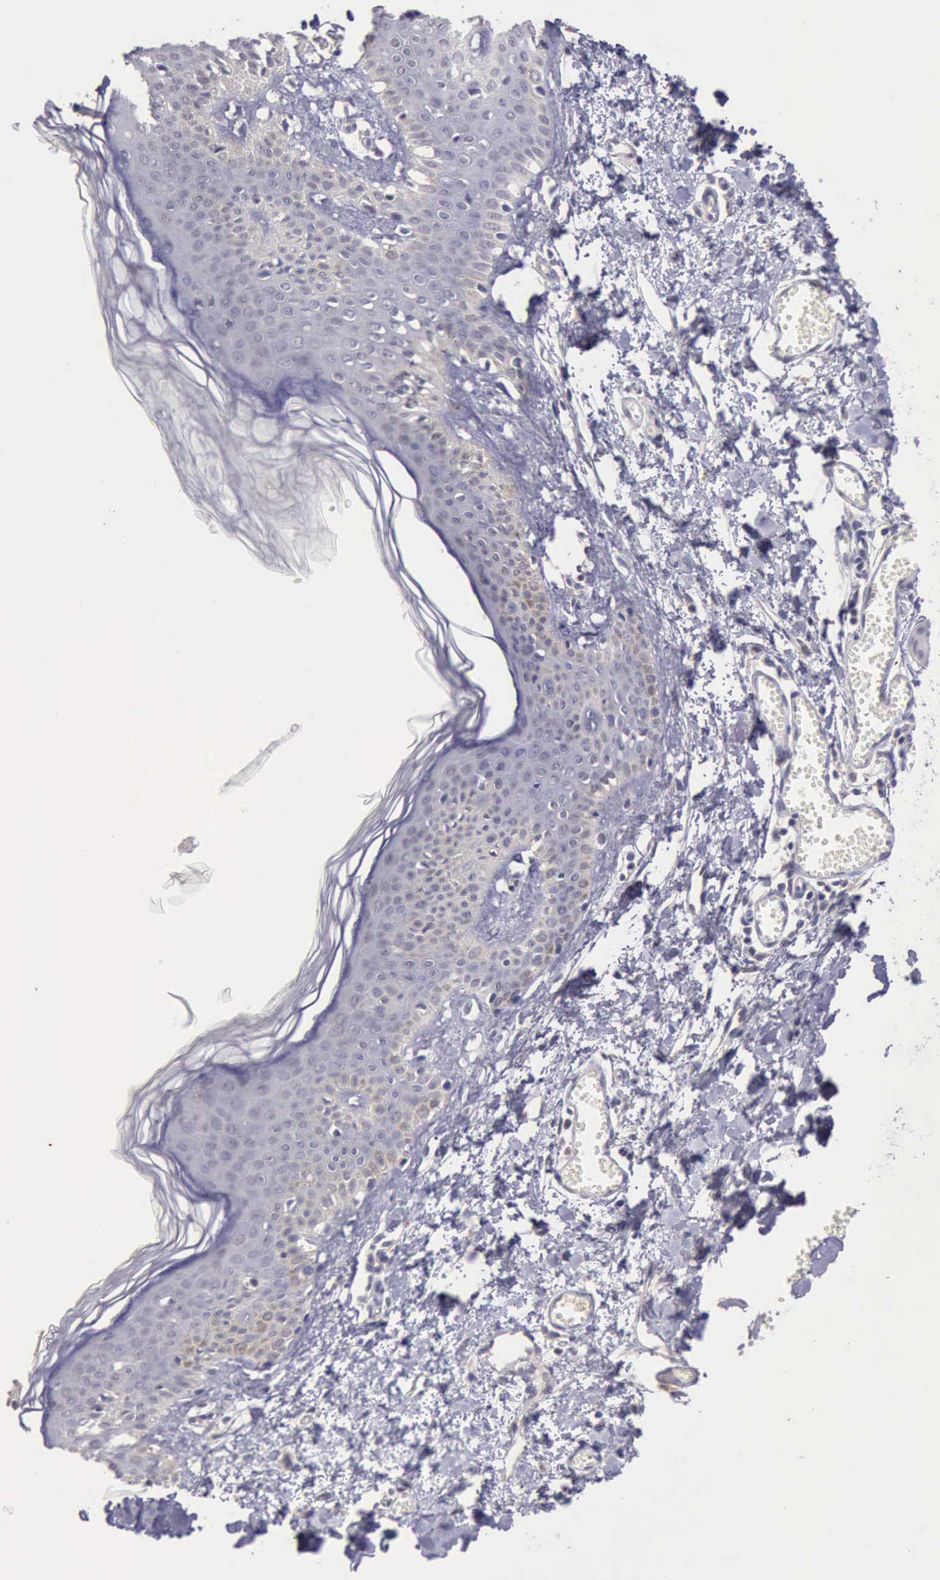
{"staining": {"intensity": "negative", "quantity": "none", "location": "none"}, "tissue": "skin", "cell_type": "Fibroblasts", "image_type": "normal", "snomed": [{"axis": "morphology", "description": "Normal tissue, NOS"}, {"axis": "morphology", "description": "Sarcoma, NOS"}, {"axis": "topography", "description": "Skin"}, {"axis": "topography", "description": "Soft tissue"}], "caption": "The immunohistochemistry (IHC) histopathology image has no significant positivity in fibroblasts of skin.", "gene": "KCND1", "patient": {"sex": "female", "age": 51}}